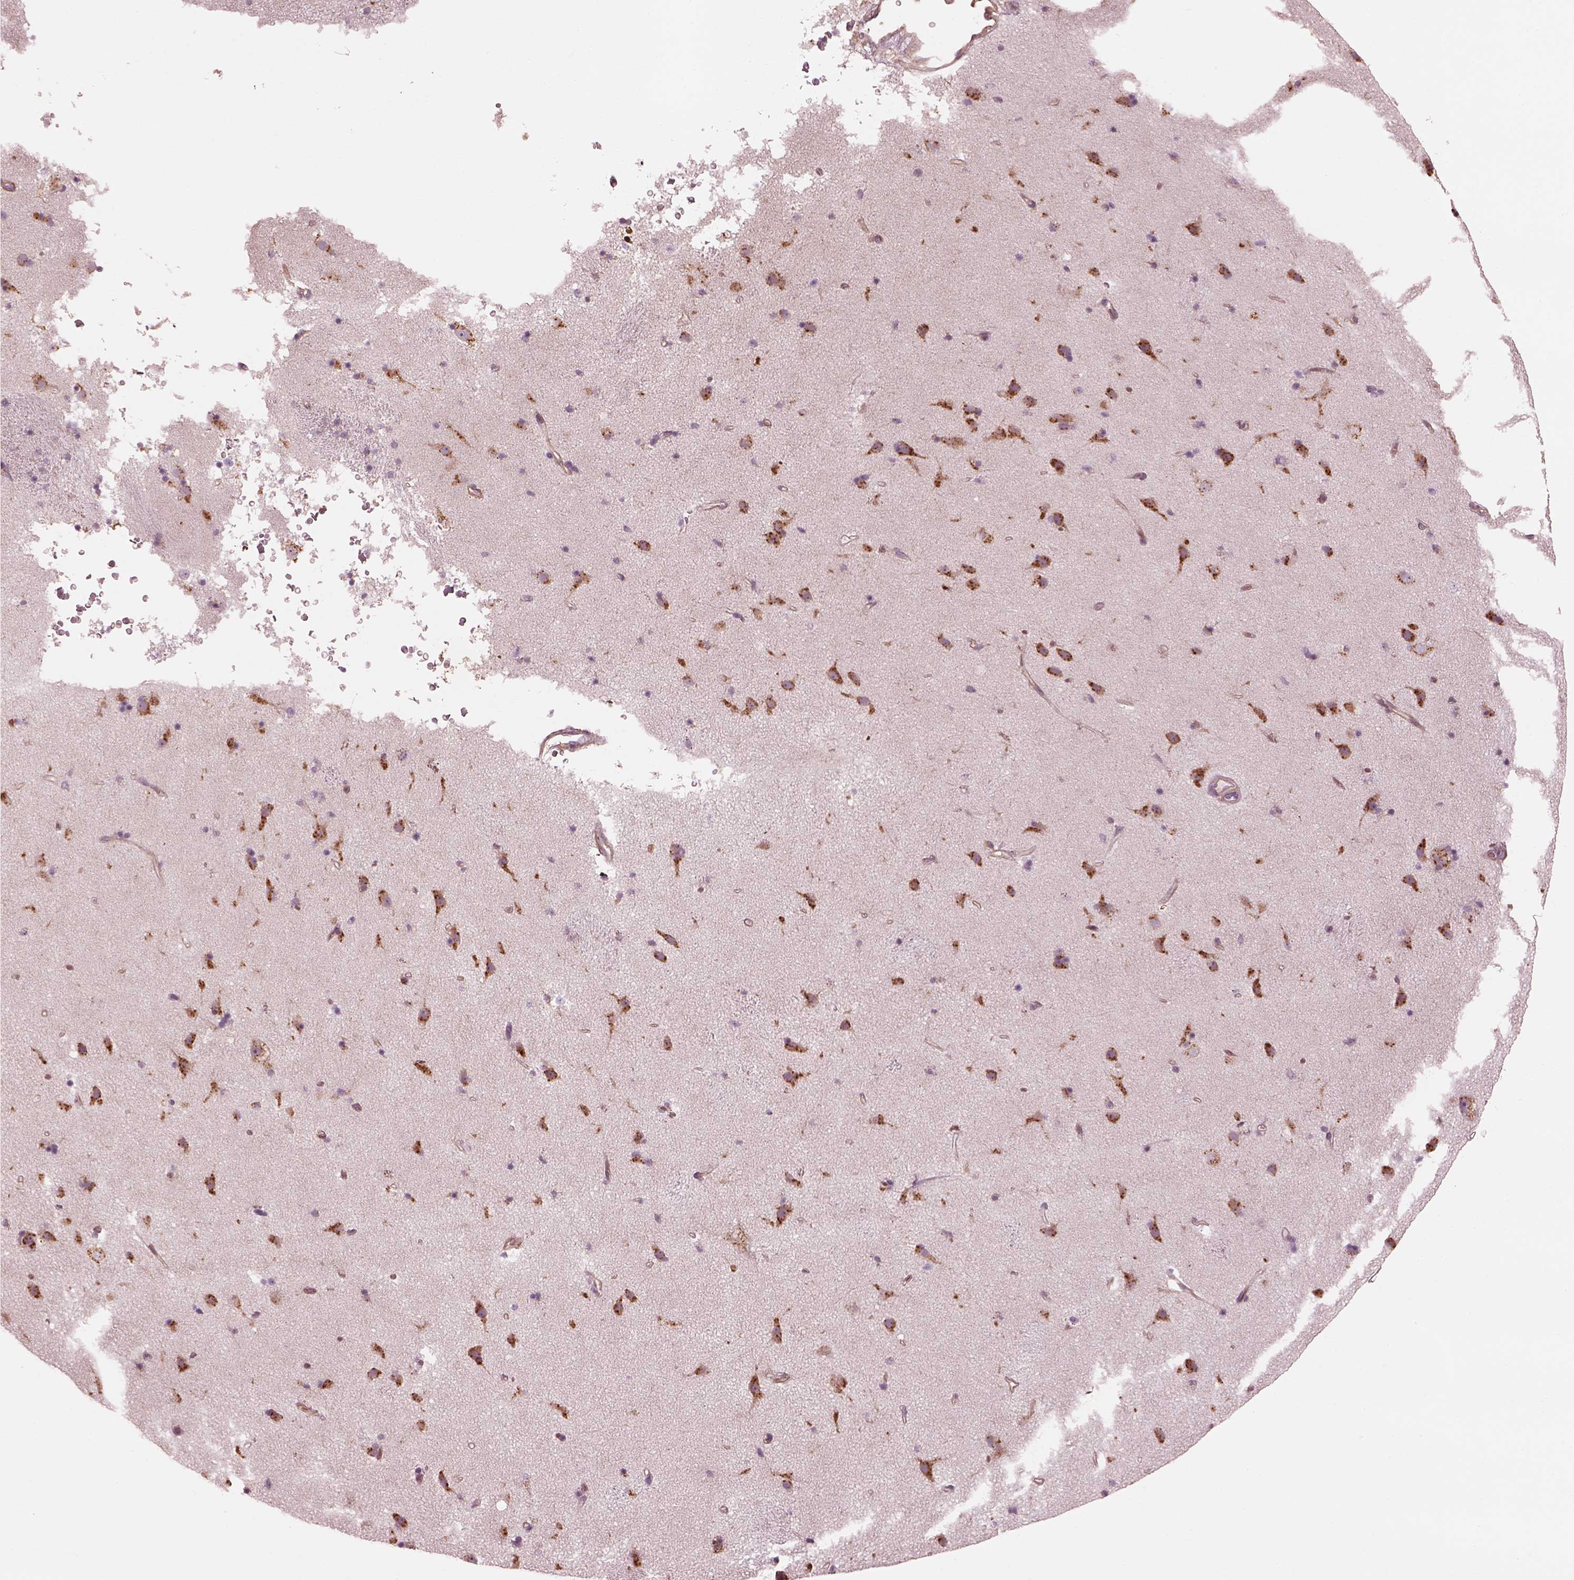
{"staining": {"intensity": "negative", "quantity": "none", "location": "none"}, "tissue": "caudate", "cell_type": "Glial cells", "image_type": "normal", "snomed": [{"axis": "morphology", "description": "Normal tissue, NOS"}, {"axis": "topography", "description": "Lateral ventricle wall"}], "caption": "Immunohistochemistry (IHC) photomicrograph of unremarkable caudate: human caudate stained with DAB reveals no significant protein positivity in glial cells. (DAB (3,3'-diaminobenzidine) immunohistochemistry, high magnification).", "gene": "ELAPOR1", "patient": {"sex": "female", "age": 71}}